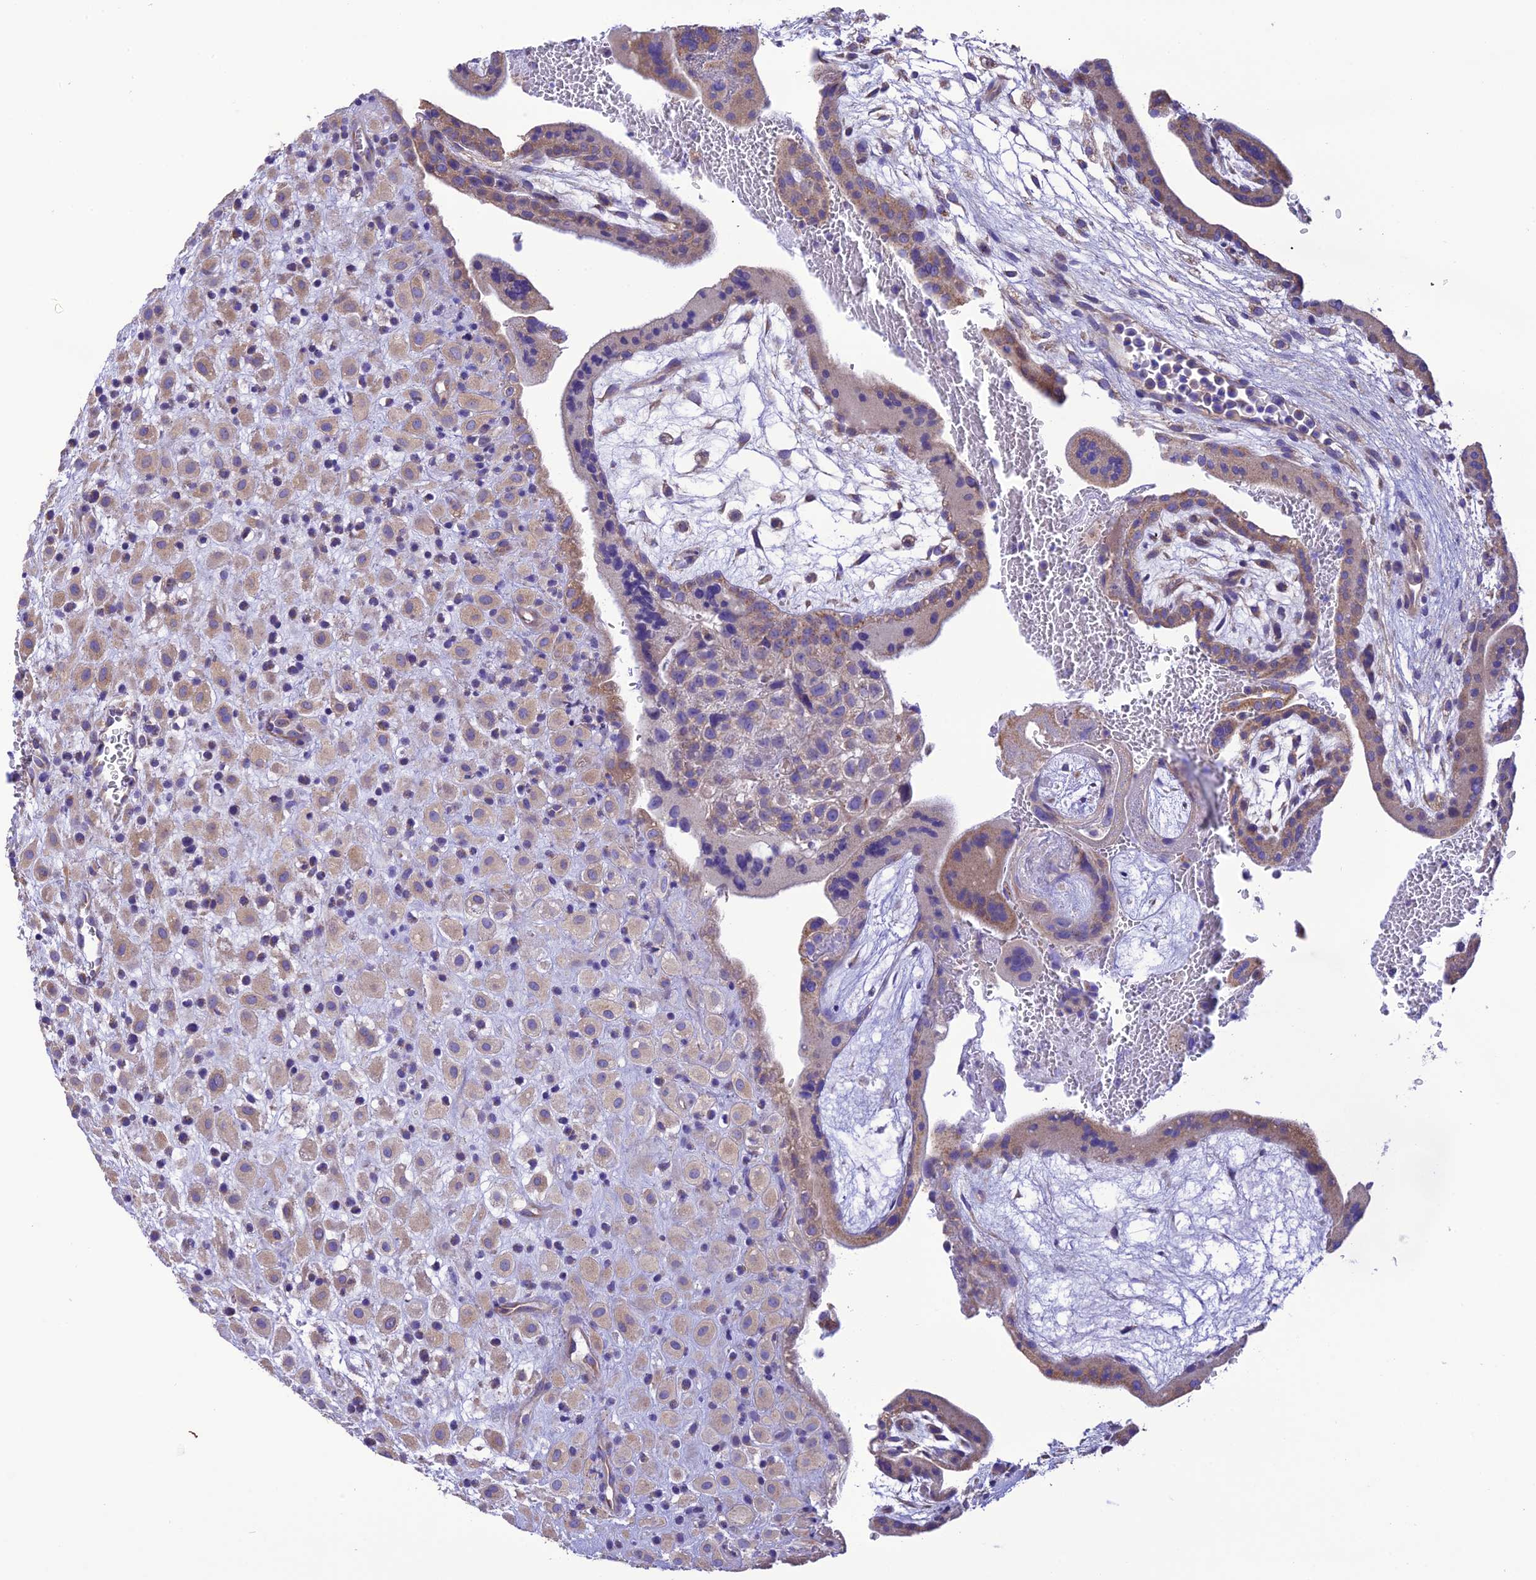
{"staining": {"intensity": "moderate", "quantity": "<25%", "location": "cytoplasmic/membranous"}, "tissue": "placenta", "cell_type": "Decidual cells", "image_type": "normal", "snomed": [{"axis": "morphology", "description": "Normal tissue, NOS"}, {"axis": "topography", "description": "Placenta"}], "caption": "Immunohistochemical staining of normal human placenta displays <25% levels of moderate cytoplasmic/membranous protein positivity in about <25% of decidual cells. (IHC, brightfield microscopy, high magnification).", "gene": "MAP3K12", "patient": {"sex": "female", "age": 35}}